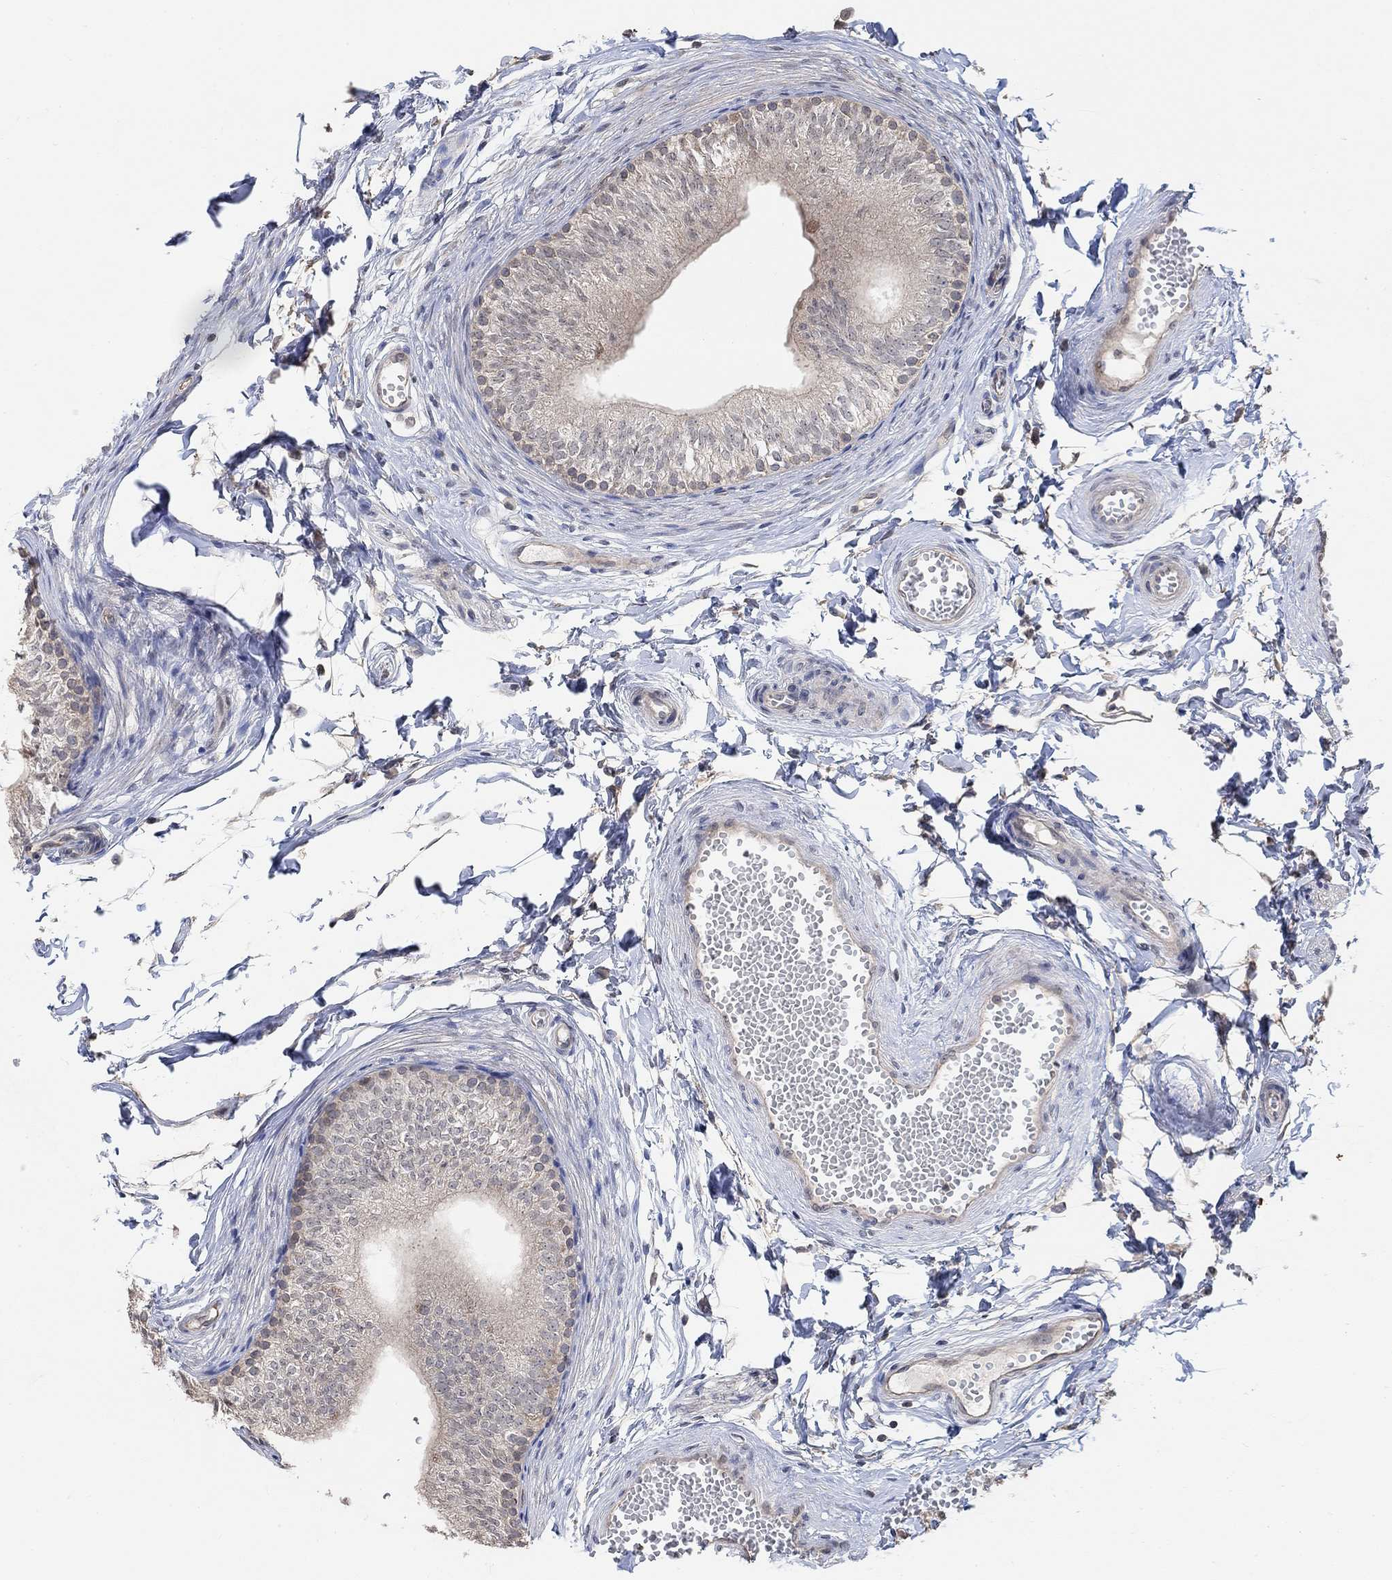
{"staining": {"intensity": "weak", "quantity": "<25%", "location": "cytoplasmic/membranous"}, "tissue": "epididymis", "cell_type": "Glandular cells", "image_type": "normal", "snomed": [{"axis": "morphology", "description": "Normal tissue, NOS"}, {"axis": "topography", "description": "Epididymis"}], "caption": "A high-resolution micrograph shows immunohistochemistry (IHC) staining of normal epididymis, which demonstrates no significant expression in glandular cells.", "gene": "UNC5B", "patient": {"sex": "male", "age": 22}}